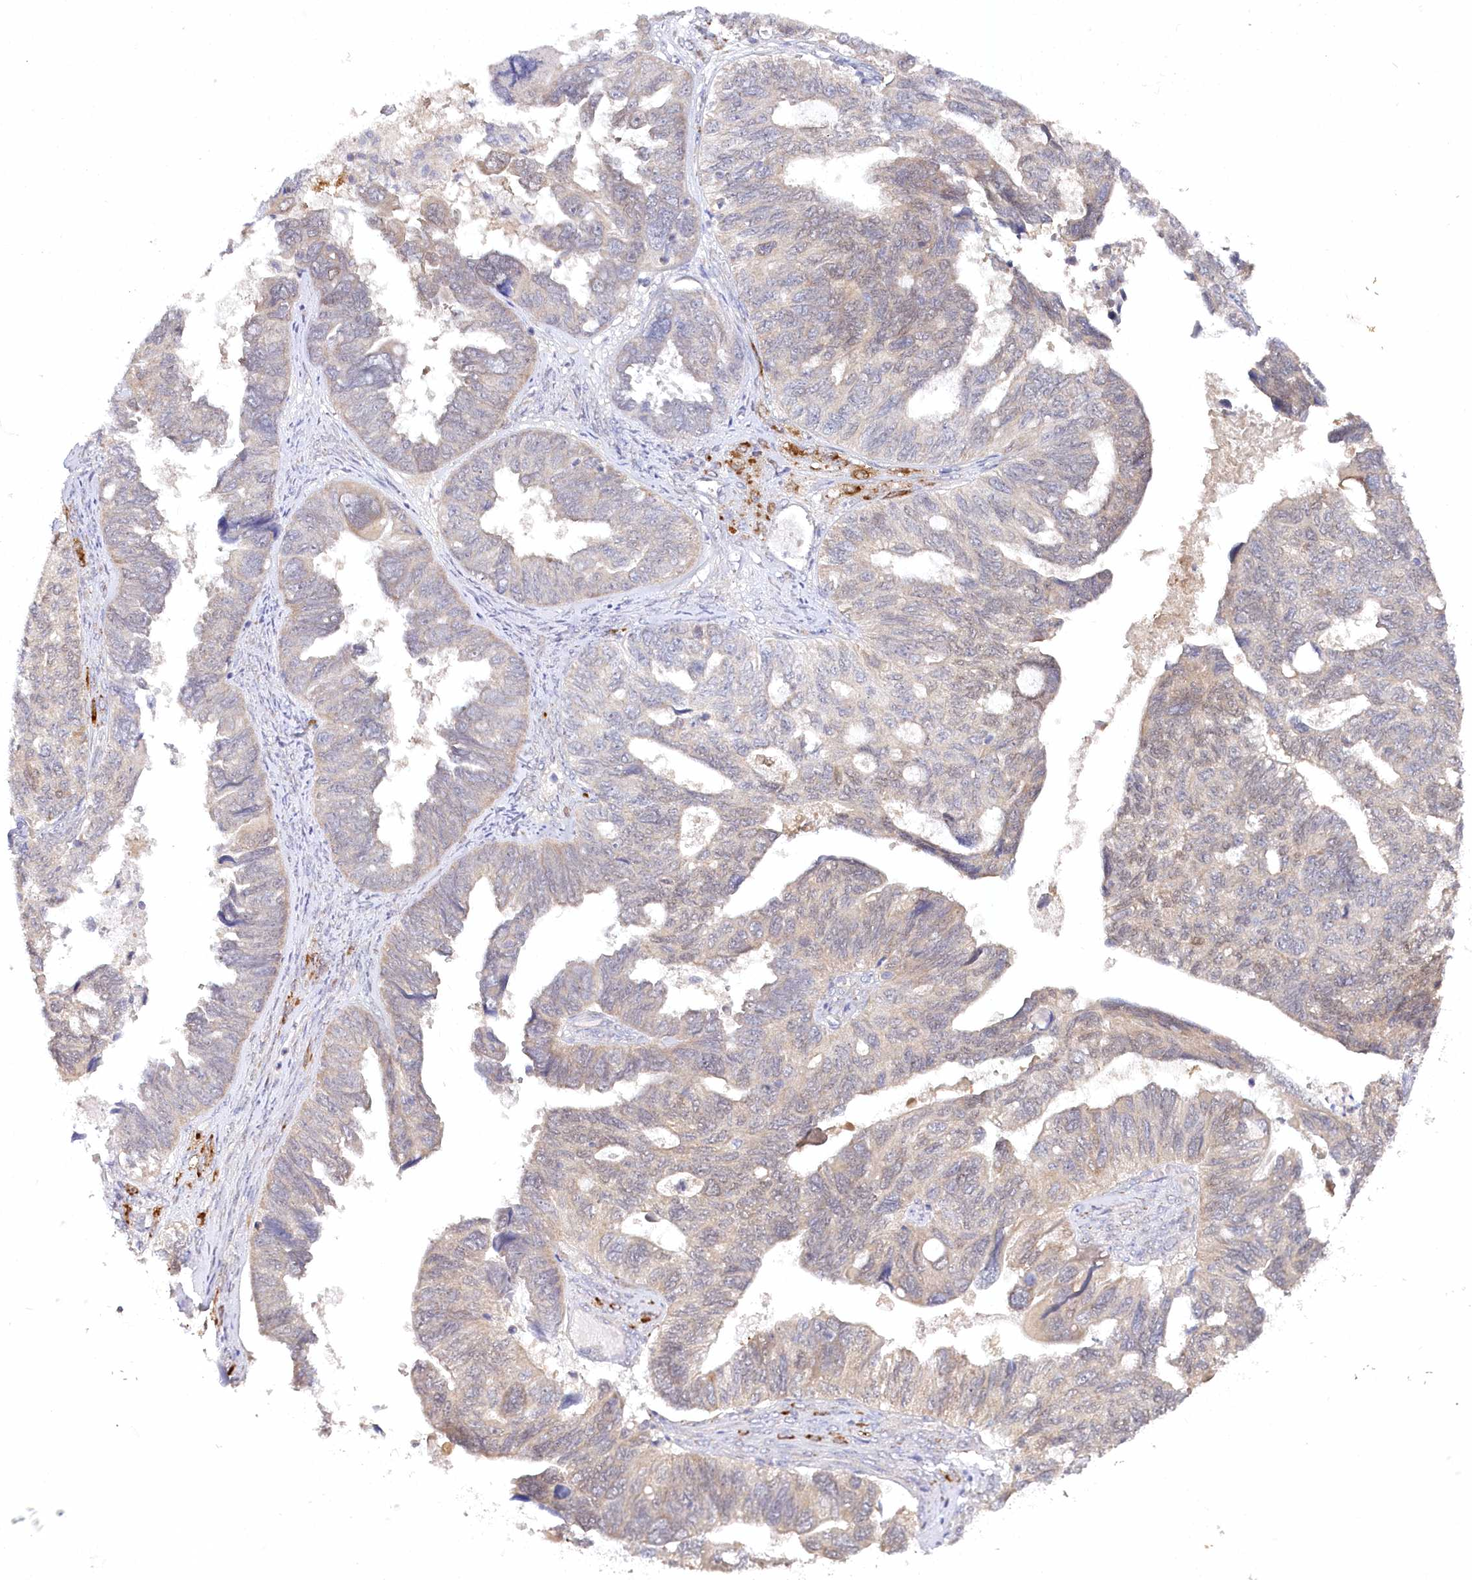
{"staining": {"intensity": "weak", "quantity": "<25%", "location": "cytoplasmic/membranous"}, "tissue": "ovarian cancer", "cell_type": "Tumor cells", "image_type": "cancer", "snomed": [{"axis": "morphology", "description": "Cystadenocarcinoma, serous, NOS"}, {"axis": "topography", "description": "Ovary"}], "caption": "Histopathology image shows no significant protein staining in tumor cells of ovarian cancer.", "gene": "AAMDC", "patient": {"sex": "female", "age": 79}}